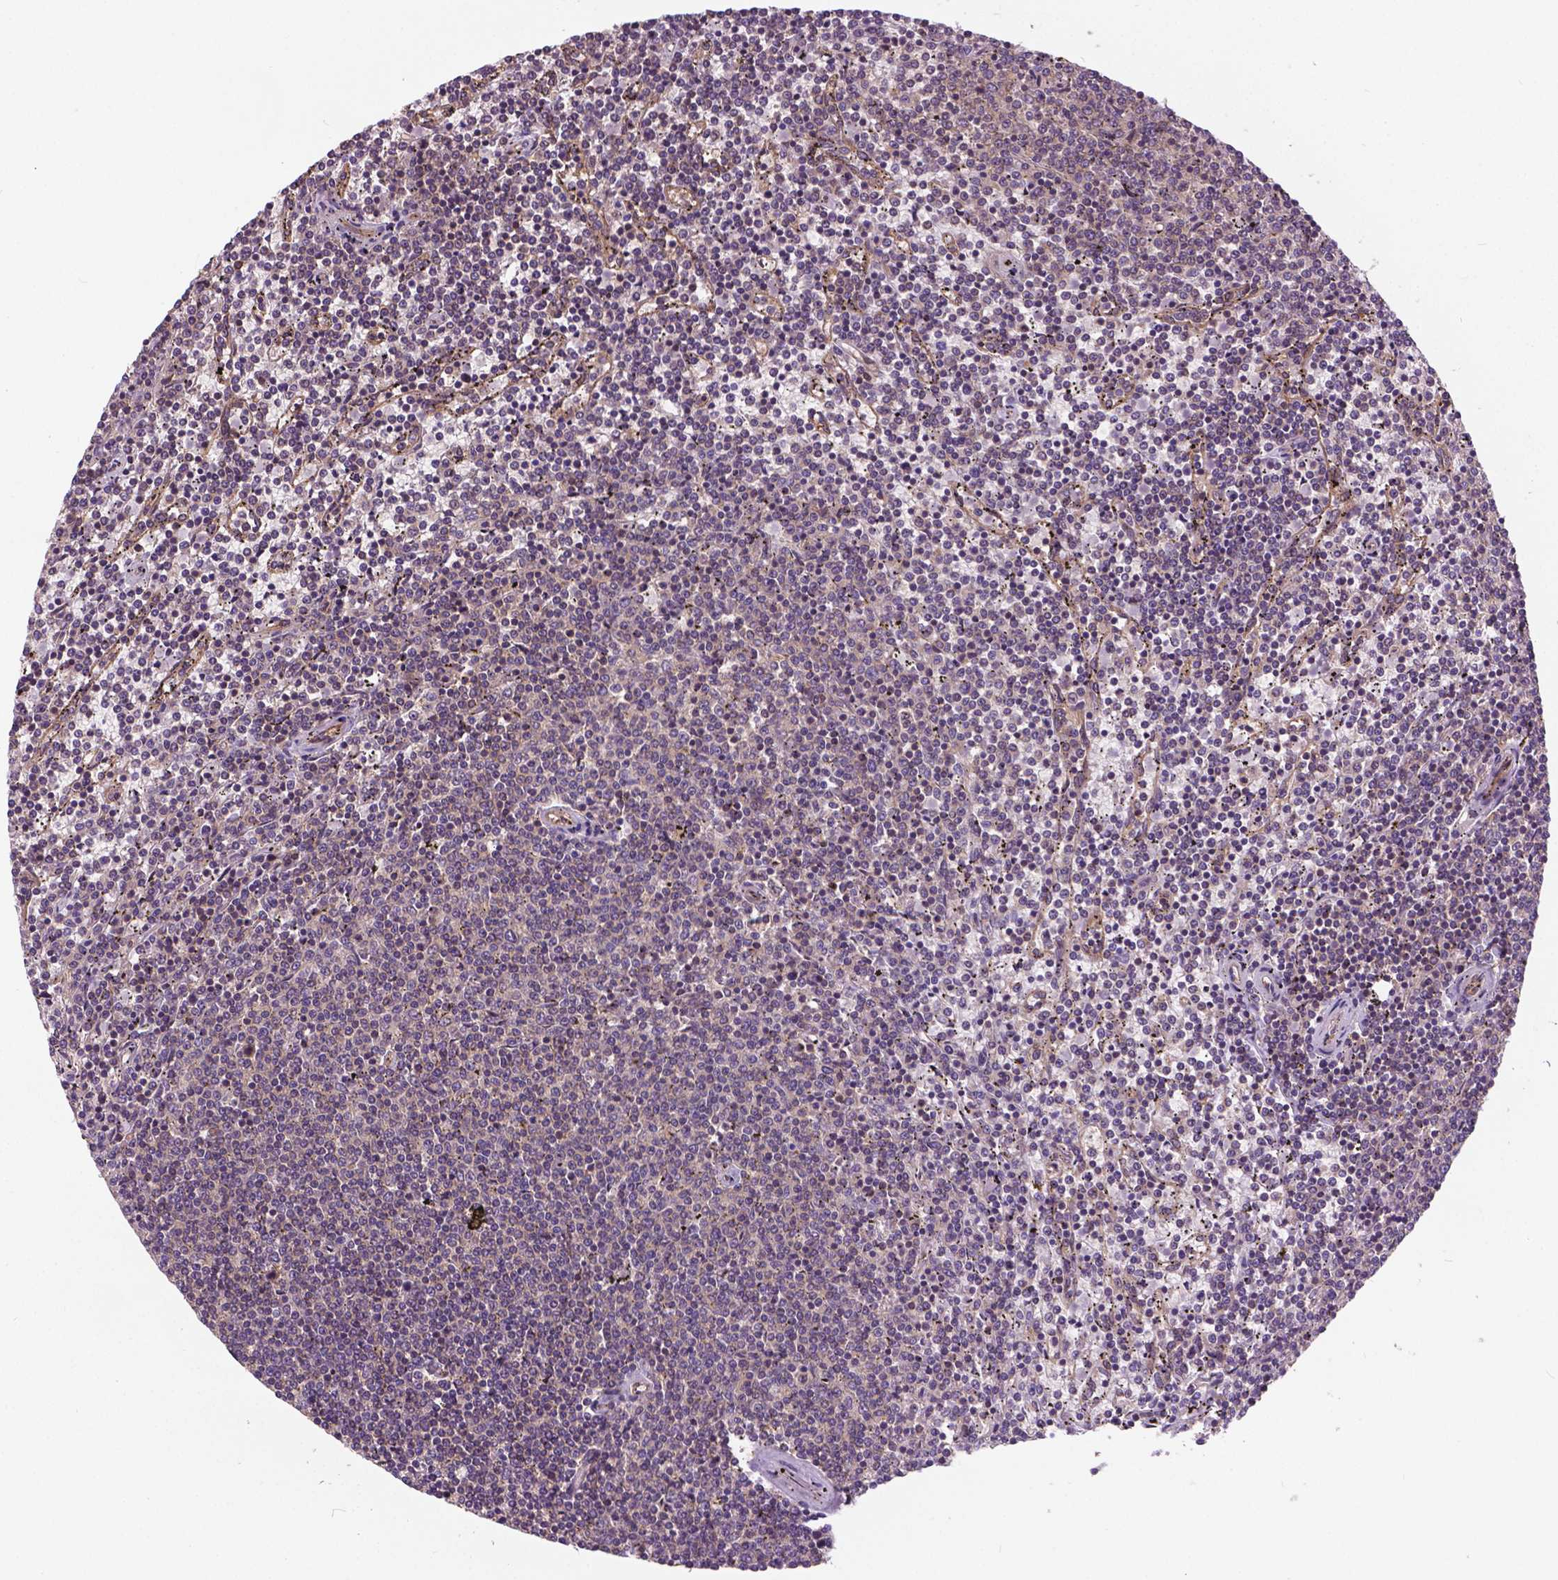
{"staining": {"intensity": "negative", "quantity": "none", "location": "none"}, "tissue": "lymphoma", "cell_type": "Tumor cells", "image_type": "cancer", "snomed": [{"axis": "morphology", "description": "Malignant lymphoma, non-Hodgkin's type, Low grade"}, {"axis": "topography", "description": "Spleen"}], "caption": "Tumor cells show no significant staining in lymphoma.", "gene": "MZT1", "patient": {"sex": "female", "age": 50}}